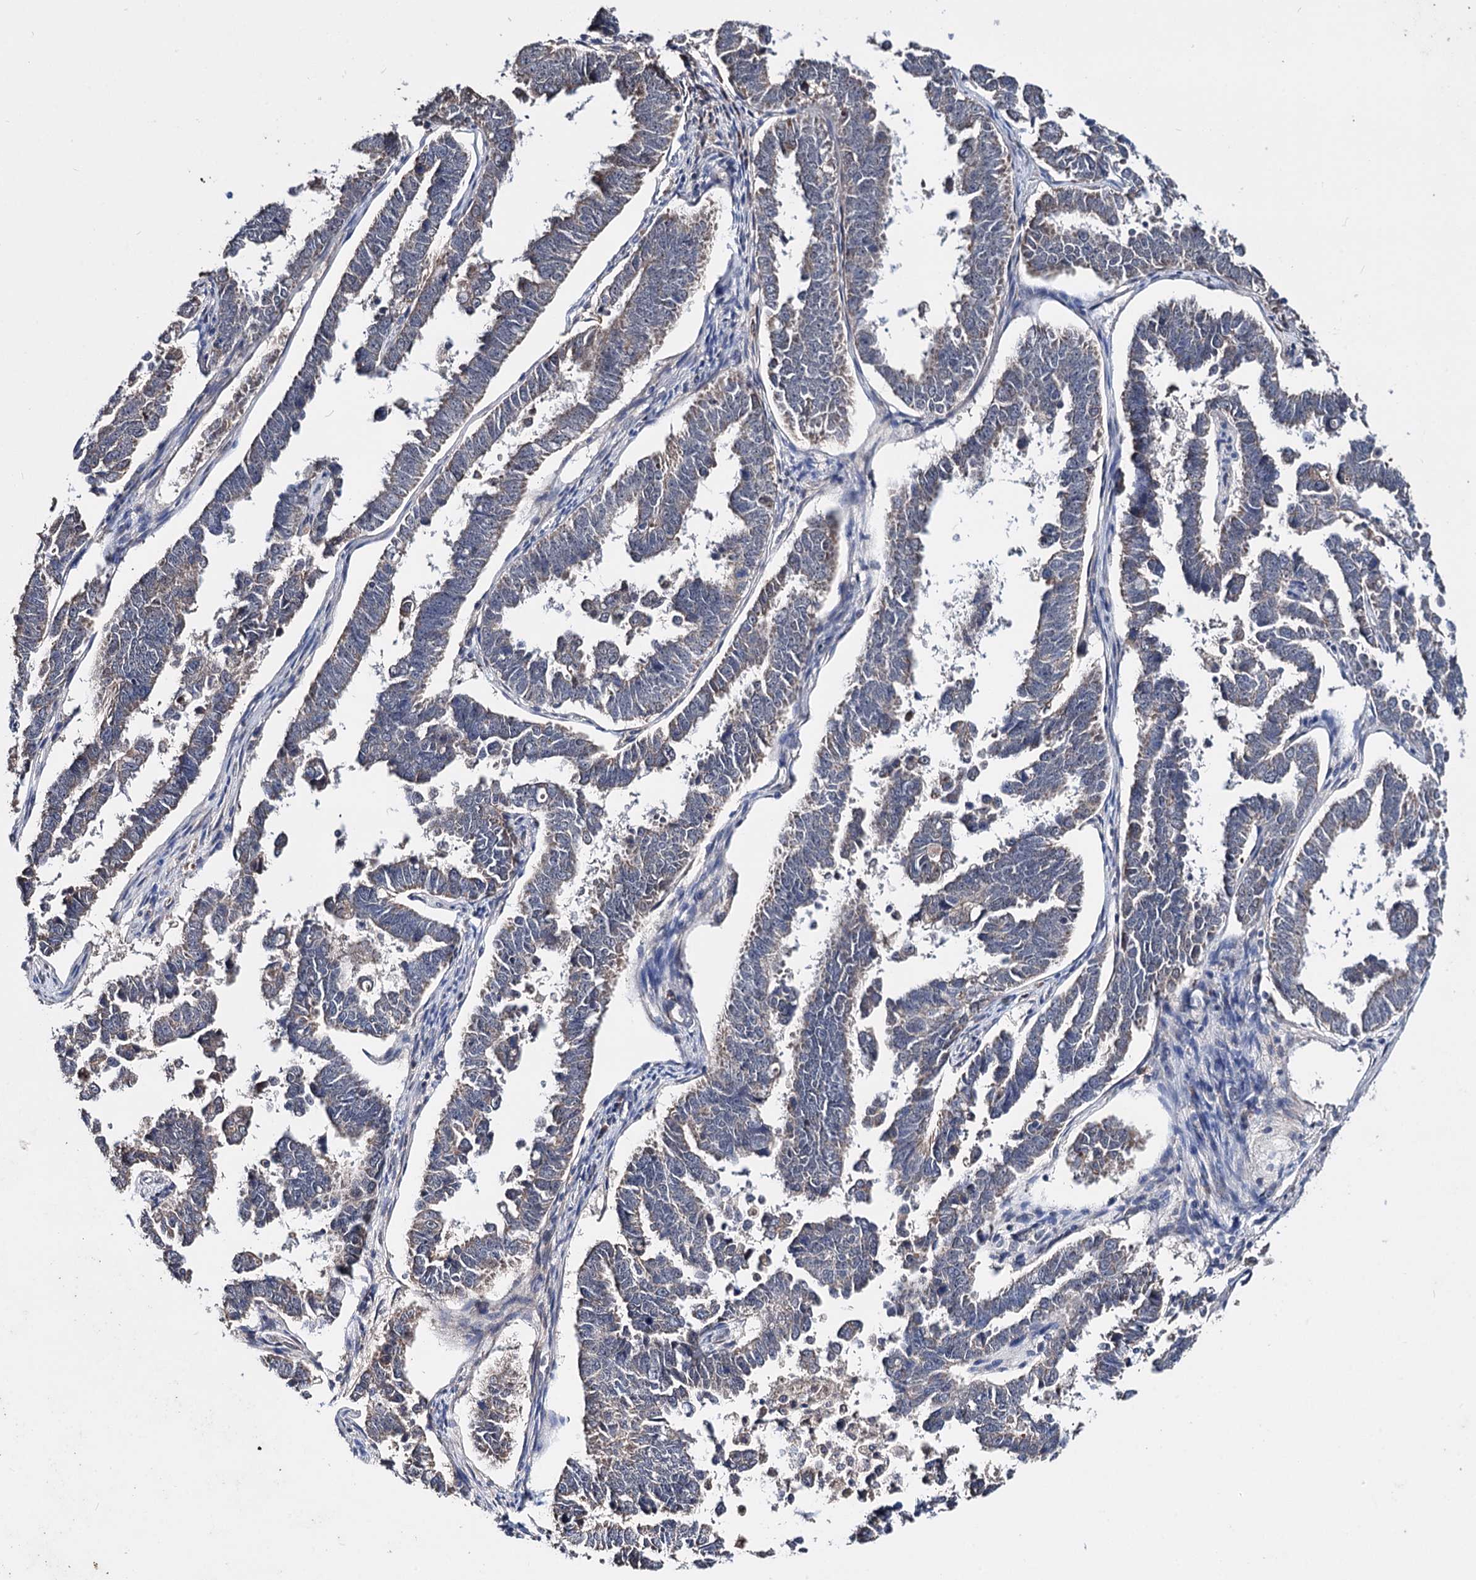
{"staining": {"intensity": "weak", "quantity": "<25%", "location": "cytoplasmic/membranous"}, "tissue": "endometrial cancer", "cell_type": "Tumor cells", "image_type": "cancer", "snomed": [{"axis": "morphology", "description": "Adenocarcinoma, NOS"}, {"axis": "topography", "description": "Endometrium"}], "caption": "Micrograph shows no protein staining in tumor cells of endometrial cancer tissue.", "gene": "CLPB", "patient": {"sex": "female", "age": 75}}